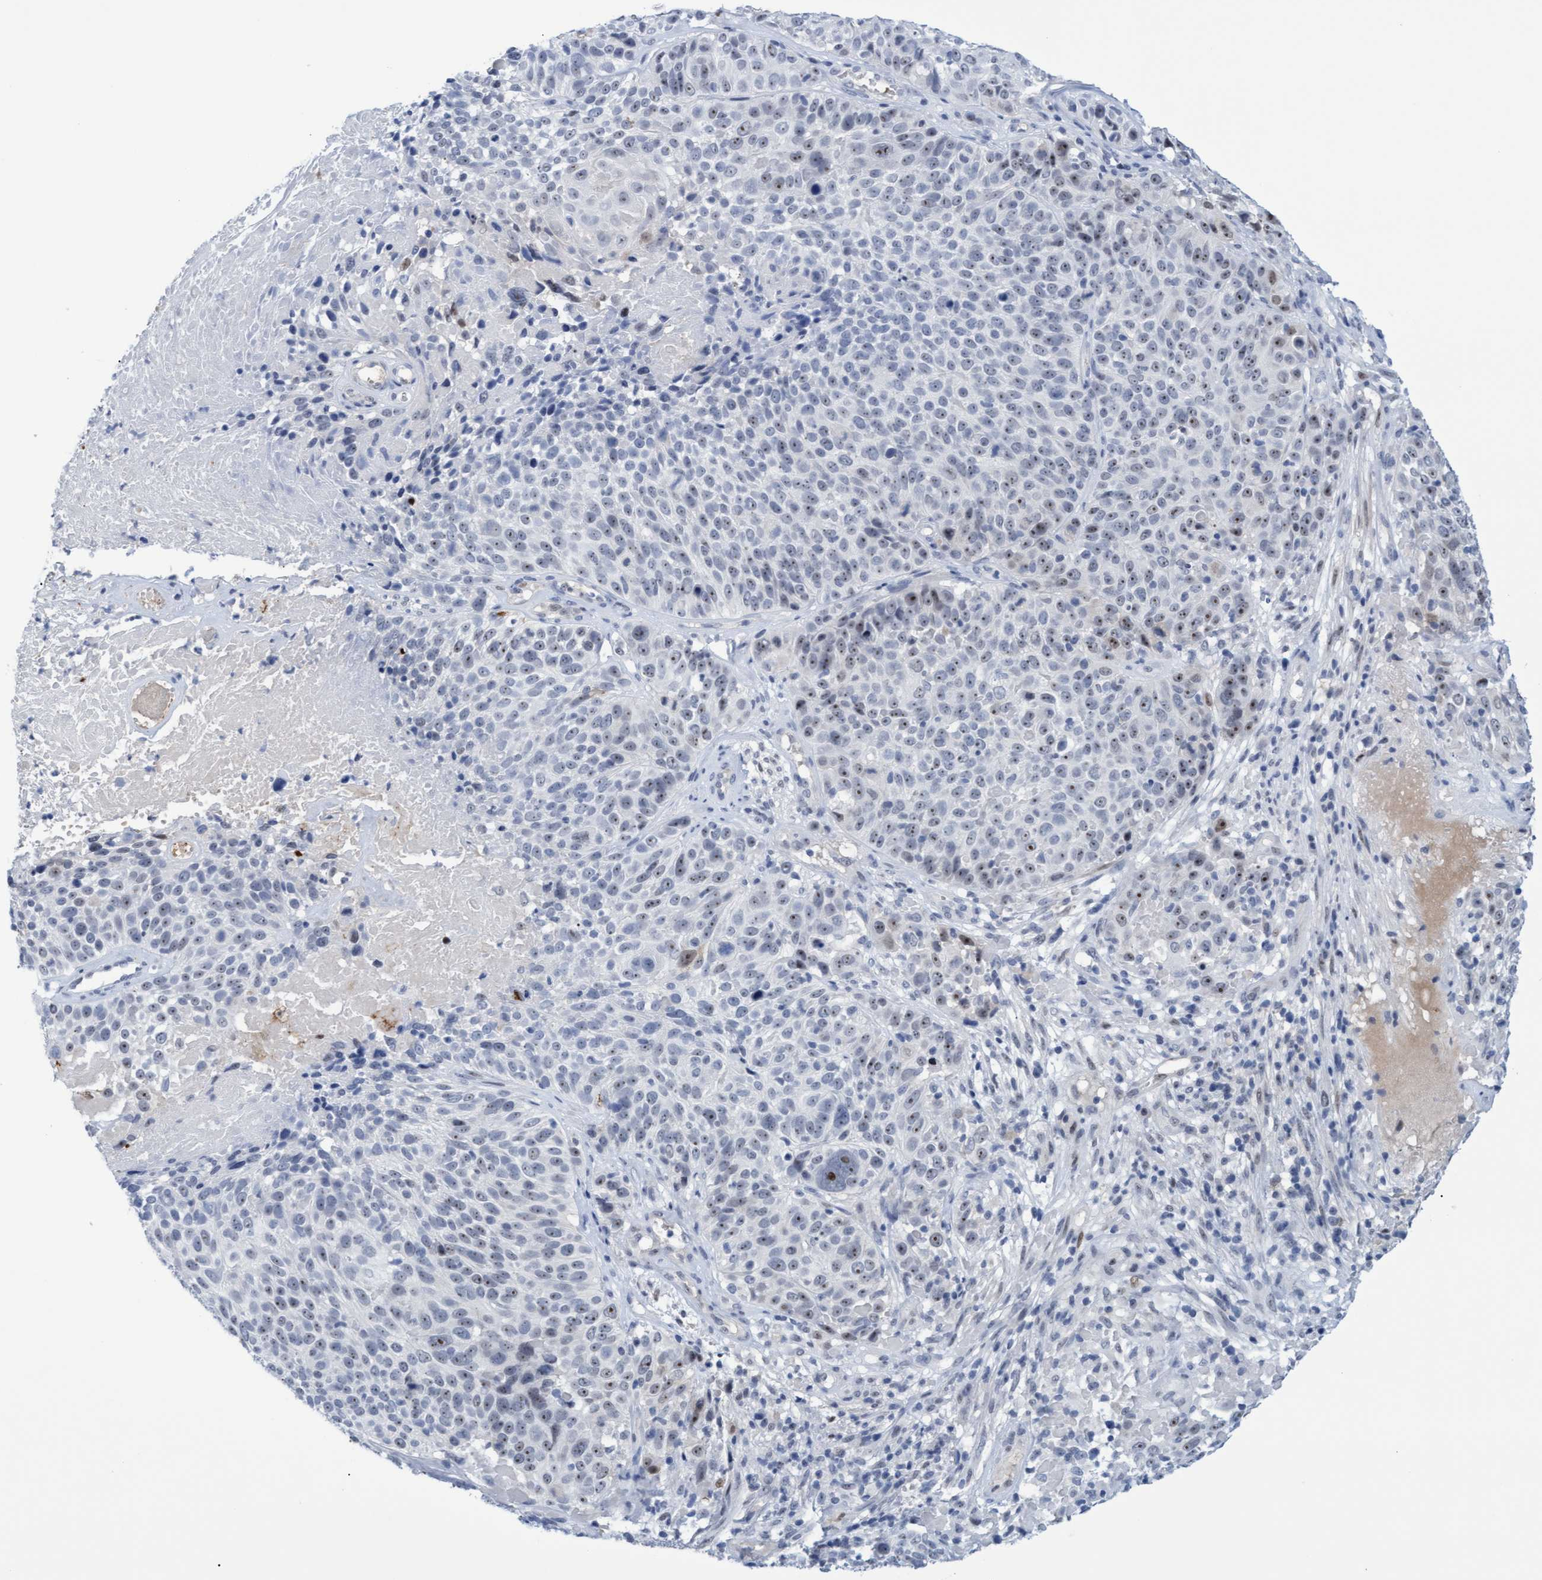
{"staining": {"intensity": "moderate", "quantity": "25%-75%", "location": "nuclear"}, "tissue": "cervical cancer", "cell_type": "Tumor cells", "image_type": "cancer", "snomed": [{"axis": "morphology", "description": "Squamous cell carcinoma, NOS"}, {"axis": "topography", "description": "Cervix"}], "caption": "The immunohistochemical stain labels moderate nuclear staining in tumor cells of cervical cancer tissue. (DAB IHC with brightfield microscopy, high magnification).", "gene": "PINX1", "patient": {"sex": "female", "age": 74}}